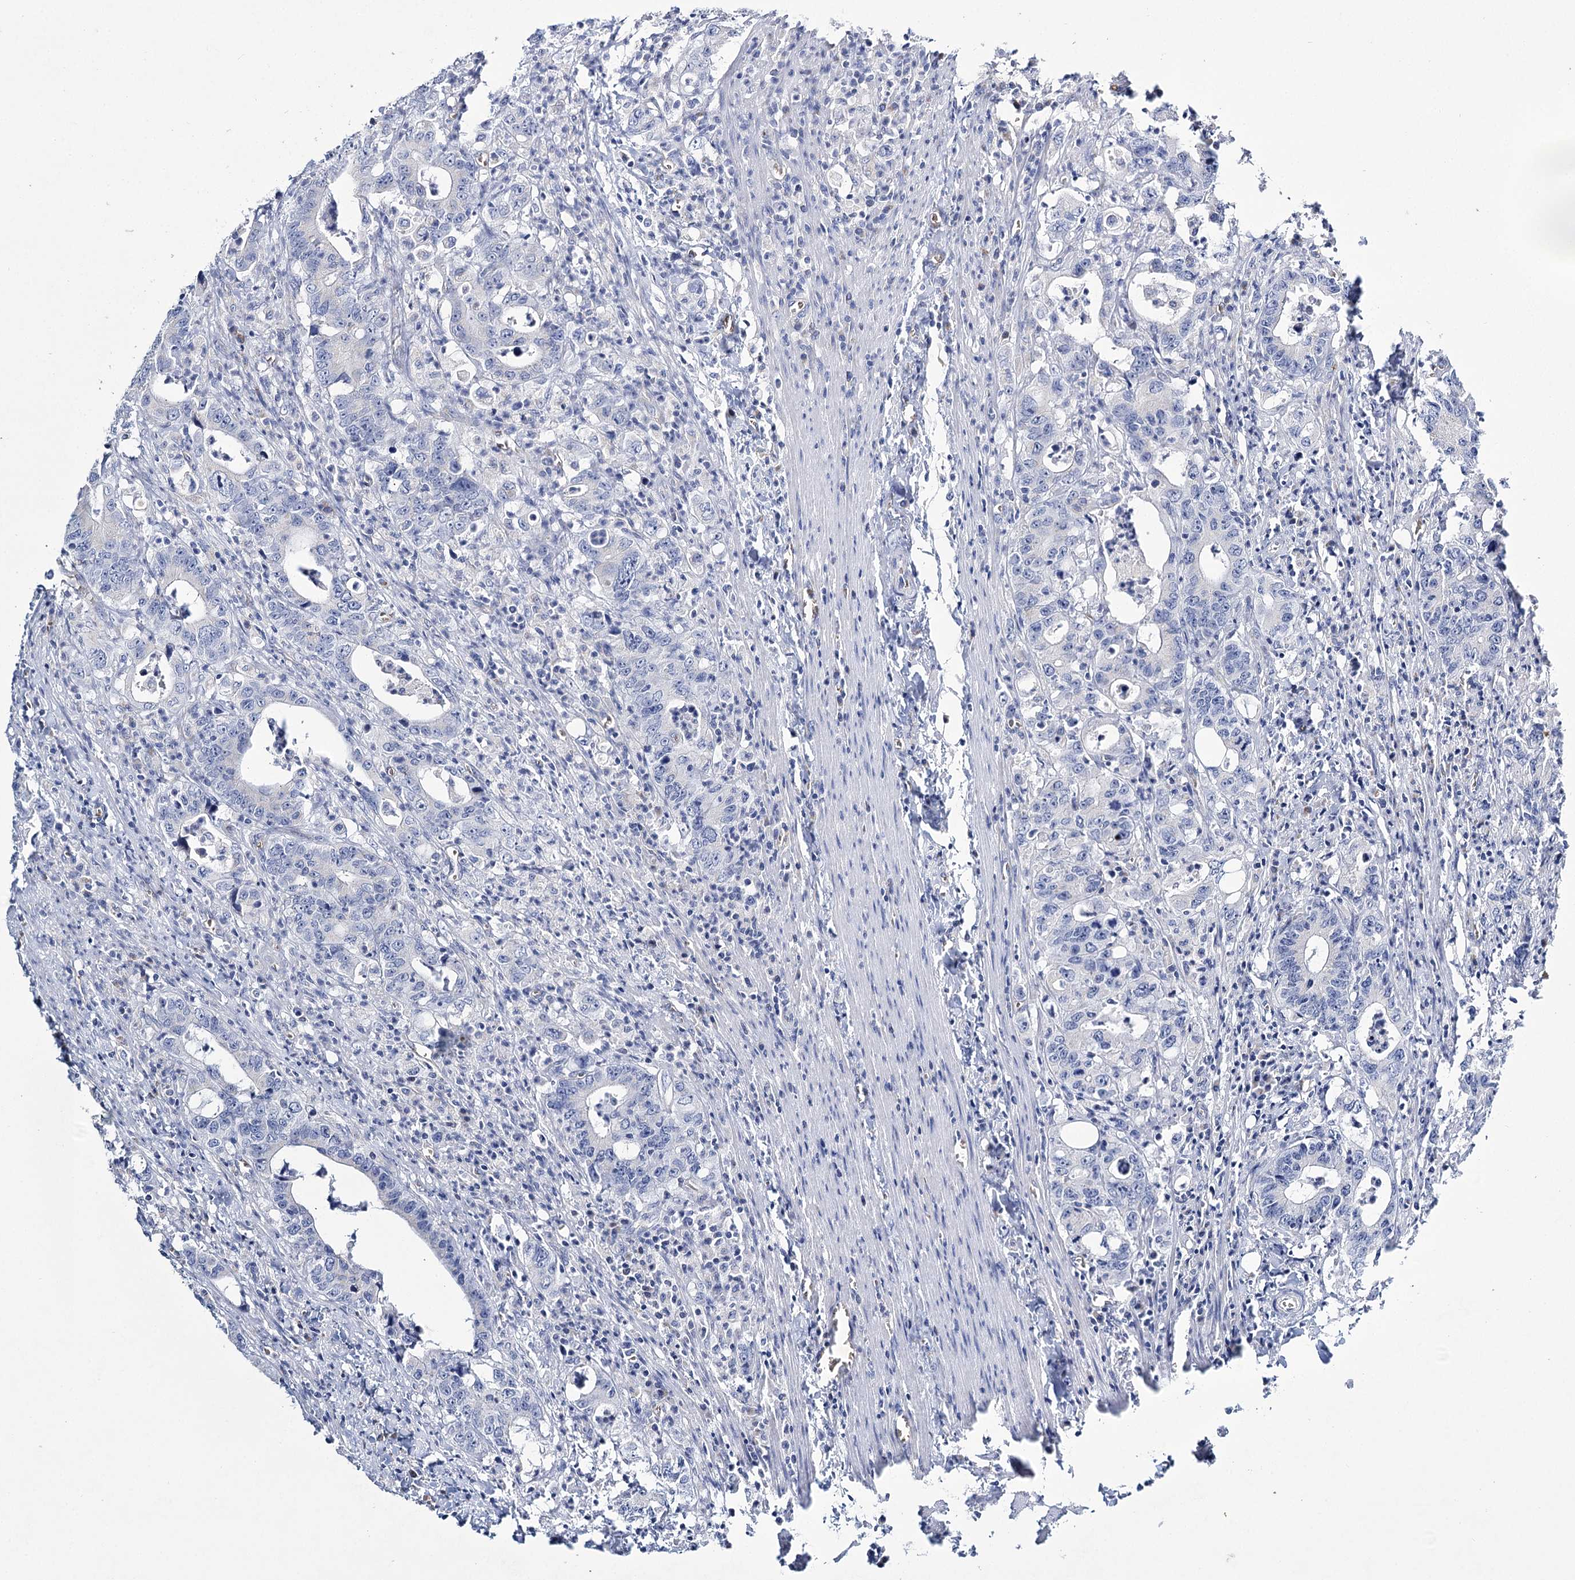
{"staining": {"intensity": "negative", "quantity": "none", "location": "none"}, "tissue": "colorectal cancer", "cell_type": "Tumor cells", "image_type": "cancer", "snomed": [{"axis": "morphology", "description": "Adenocarcinoma, NOS"}, {"axis": "topography", "description": "Colon"}], "caption": "Photomicrograph shows no protein staining in tumor cells of colorectal adenocarcinoma tissue.", "gene": "GBF1", "patient": {"sex": "female", "age": 75}}